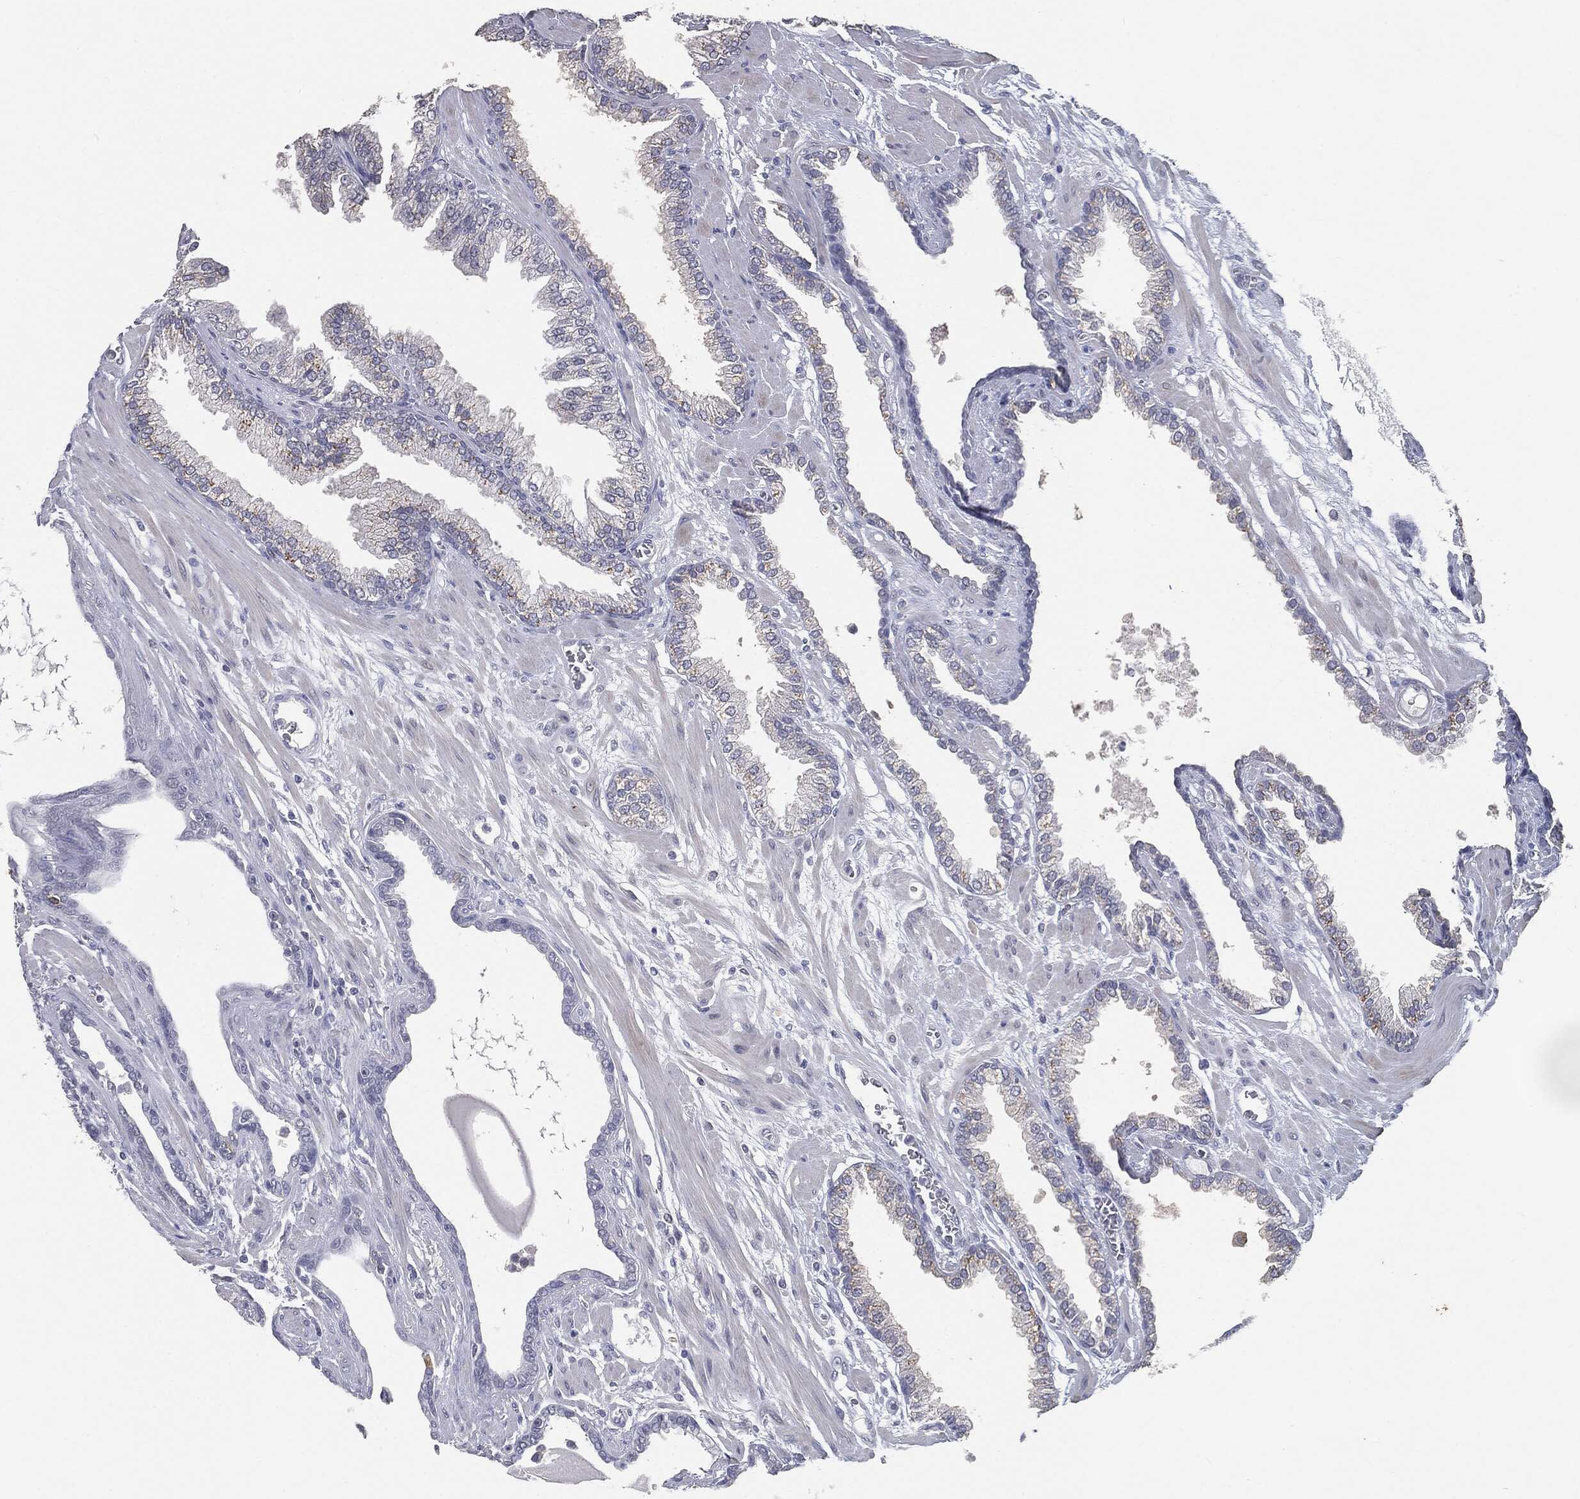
{"staining": {"intensity": "negative", "quantity": "none", "location": "none"}, "tissue": "prostate cancer", "cell_type": "Tumor cells", "image_type": "cancer", "snomed": [{"axis": "morphology", "description": "Adenocarcinoma, Low grade"}, {"axis": "topography", "description": "Prostate"}], "caption": "DAB (3,3'-diaminobenzidine) immunohistochemical staining of prostate cancer displays no significant staining in tumor cells. (Brightfield microscopy of DAB immunohistochemistry at high magnification).", "gene": "SLC2A2", "patient": {"sex": "male", "age": 69}}